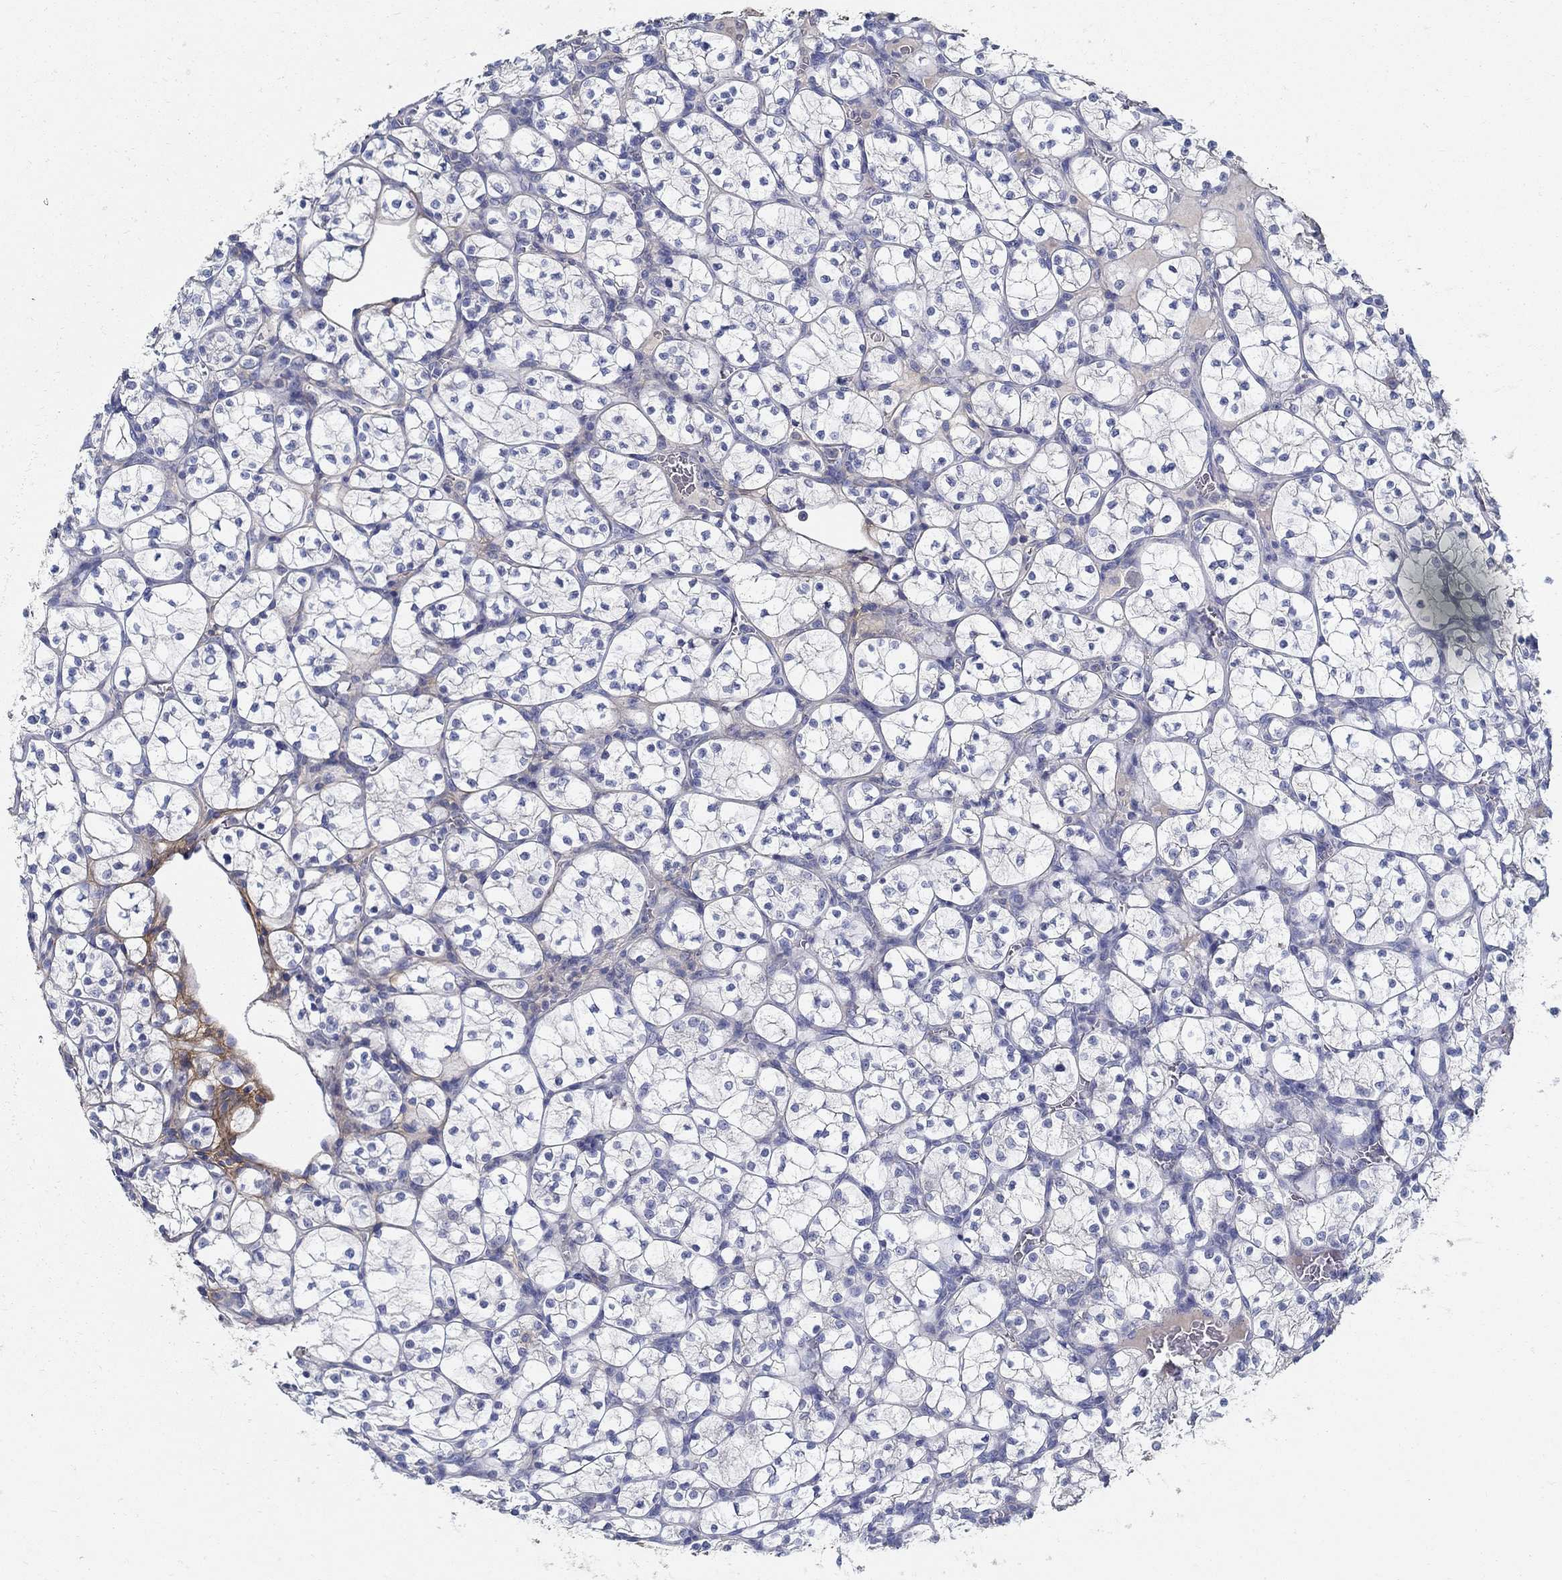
{"staining": {"intensity": "negative", "quantity": "none", "location": "none"}, "tissue": "renal cancer", "cell_type": "Tumor cells", "image_type": "cancer", "snomed": [{"axis": "morphology", "description": "Adenocarcinoma, NOS"}, {"axis": "topography", "description": "Kidney"}], "caption": "Immunohistochemistry (IHC) of human renal adenocarcinoma exhibits no positivity in tumor cells.", "gene": "TGFBI", "patient": {"sex": "female", "age": 89}}